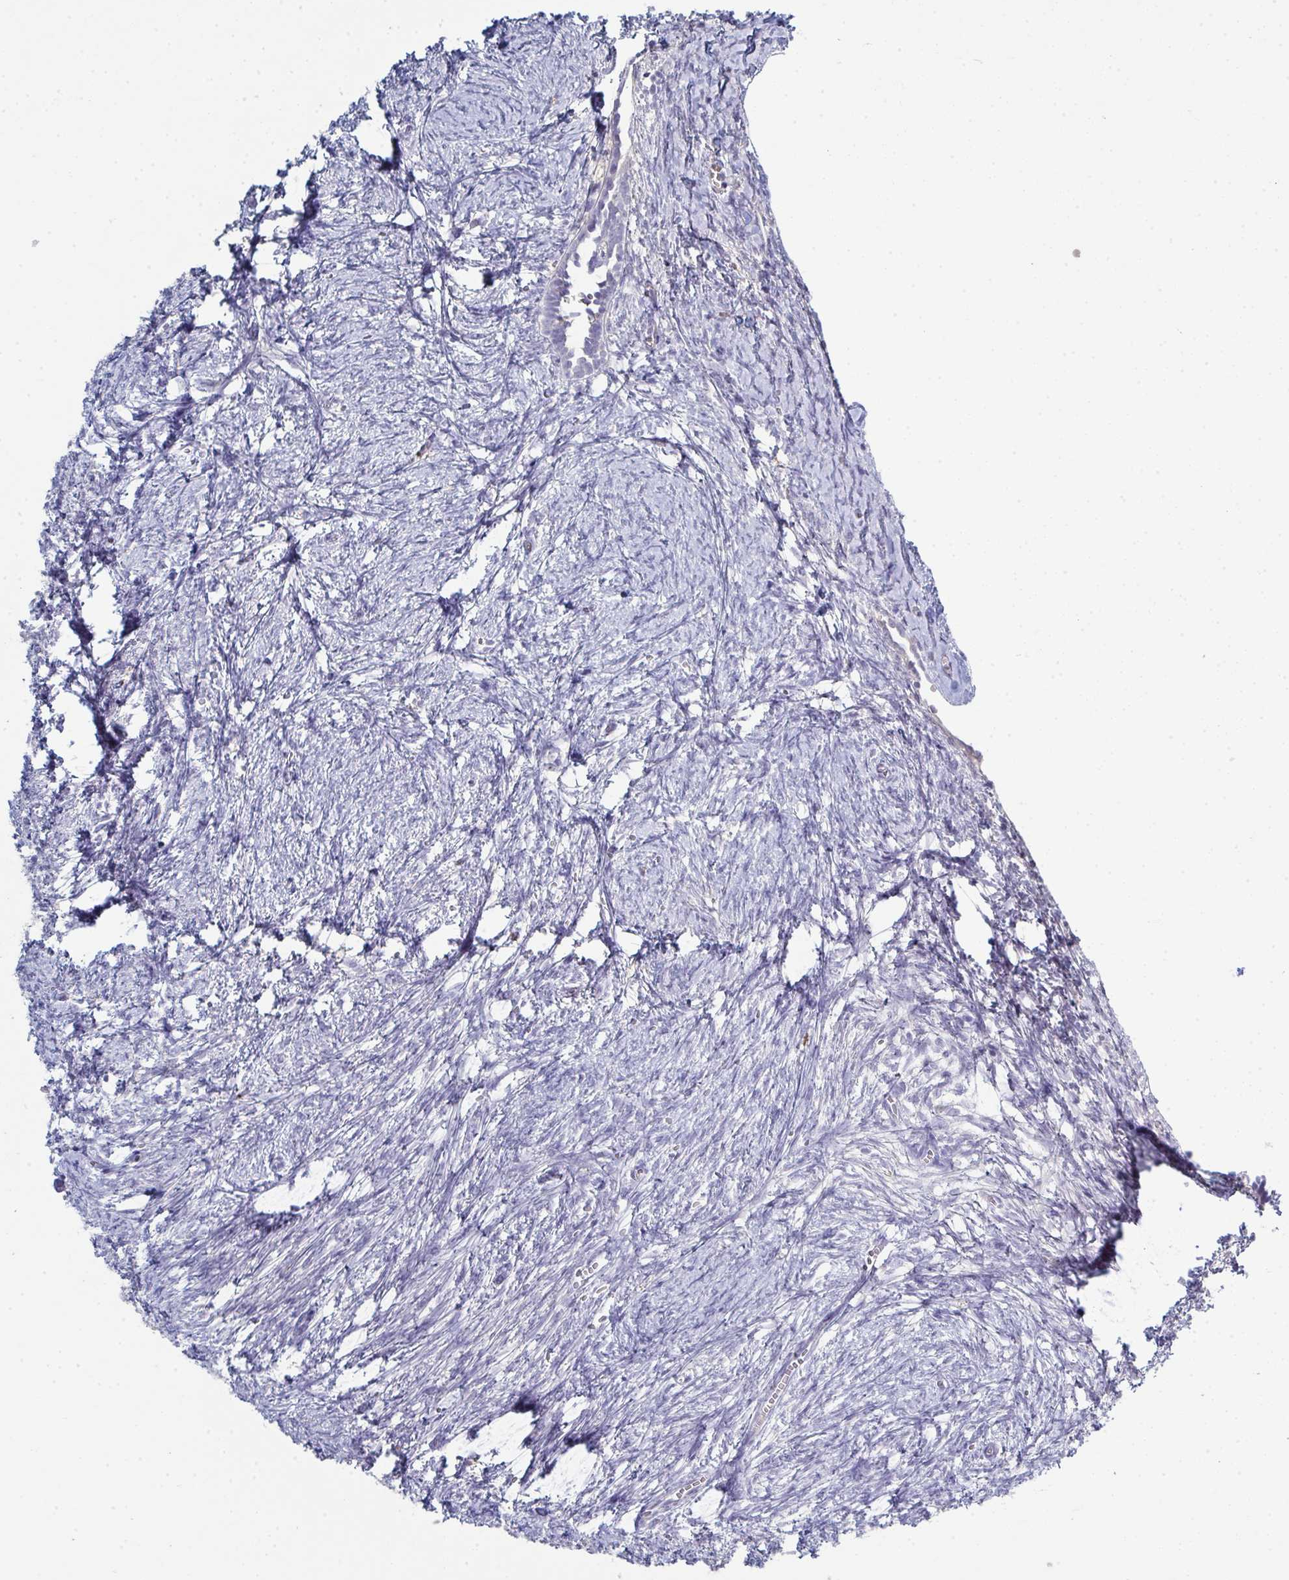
{"staining": {"intensity": "negative", "quantity": "none", "location": "none"}, "tissue": "ovary", "cell_type": "Follicle cells", "image_type": "normal", "snomed": [{"axis": "morphology", "description": "Normal tissue, NOS"}, {"axis": "topography", "description": "Ovary"}], "caption": "This is an immunohistochemistry (IHC) histopathology image of unremarkable human ovary. There is no positivity in follicle cells.", "gene": "ADAM21", "patient": {"sex": "female", "age": 41}}